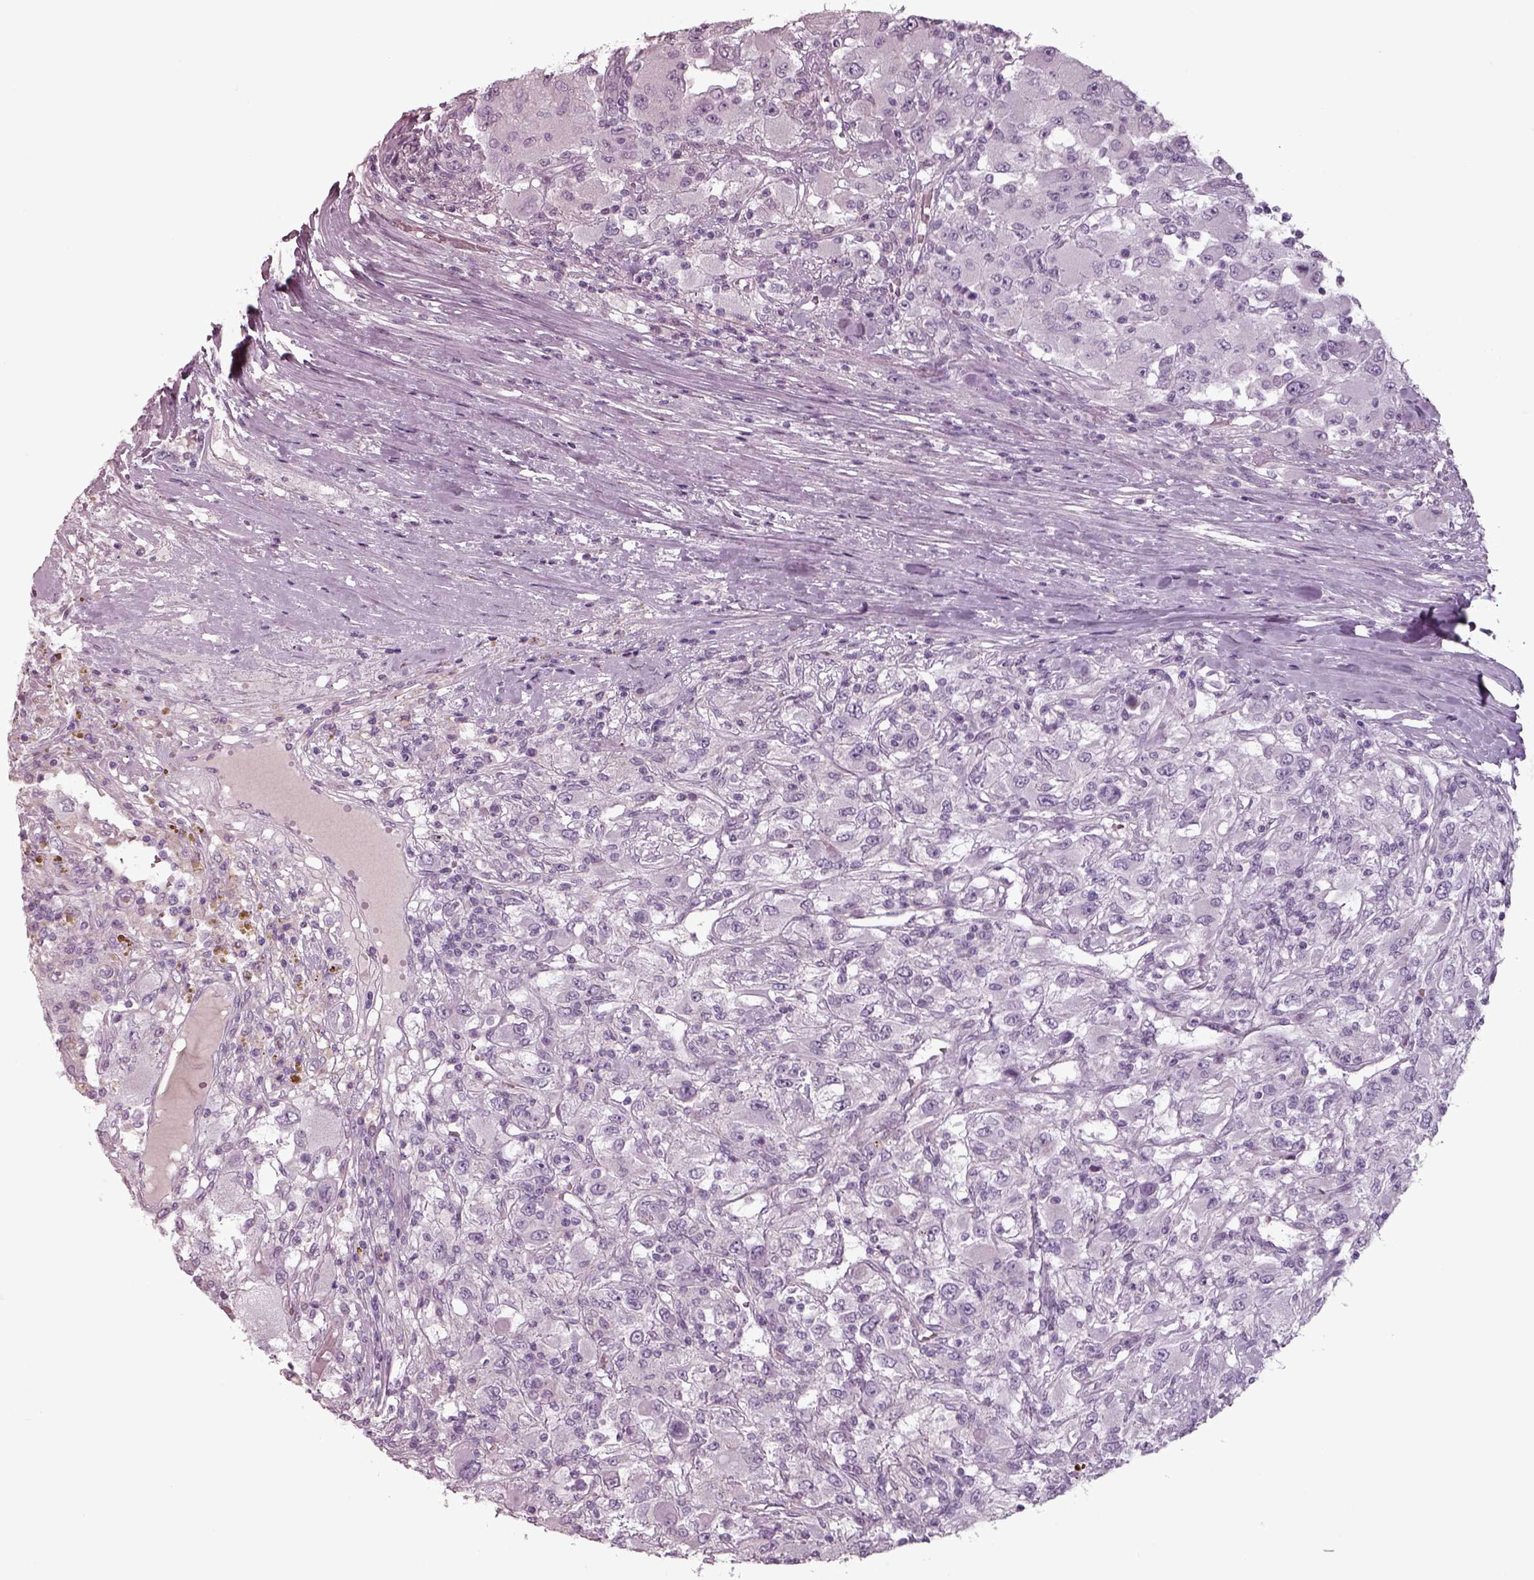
{"staining": {"intensity": "negative", "quantity": "none", "location": "none"}, "tissue": "renal cancer", "cell_type": "Tumor cells", "image_type": "cancer", "snomed": [{"axis": "morphology", "description": "Adenocarcinoma, NOS"}, {"axis": "topography", "description": "Kidney"}], "caption": "A photomicrograph of renal adenocarcinoma stained for a protein reveals no brown staining in tumor cells.", "gene": "SEPTIN14", "patient": {"sex": "female", "age": 67}}